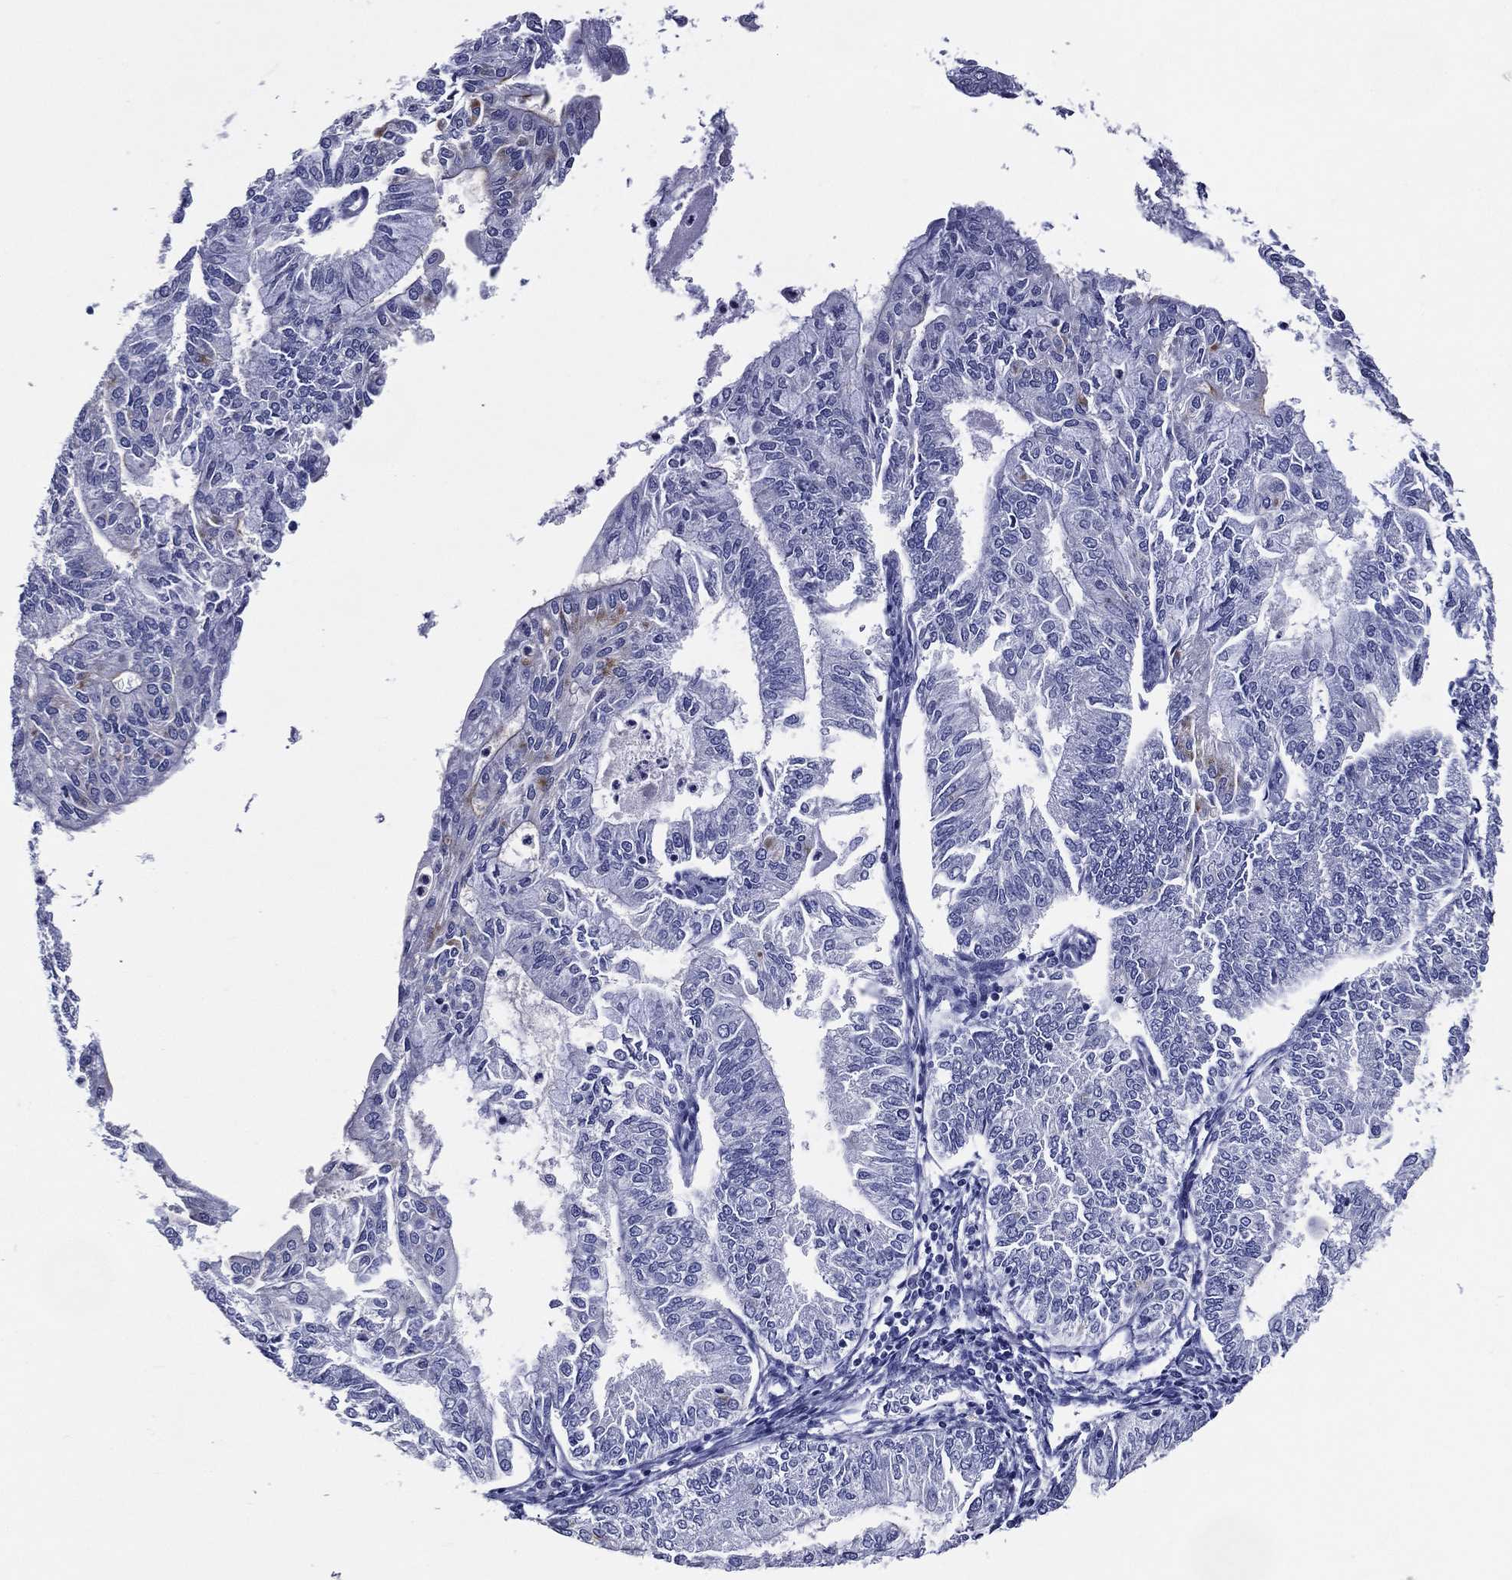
{"staining": {"intensity": "negative", "quantity": "none", "location": "none"}, "tissue": "endometrial cancer", "cell_type": "Tumor cells", "image_type": "cancer", "snomed": [{"axis": "morphology", "description": "Adenocarcinoma, NOS"}, {"axis": "topography", "description": "Endometrium"}], "caption": "Endometrial cancer was stained to show a protein in brown. There is no significant expression in tumor cells. Brightfield microscopy of IHC stained with DAB (3,3'-diaminobenzidine) (brown) and hematoxylin (blue), captured at high magnification.", "gene": "ACE2", "patient": {"sex": "female", "age": 59}}